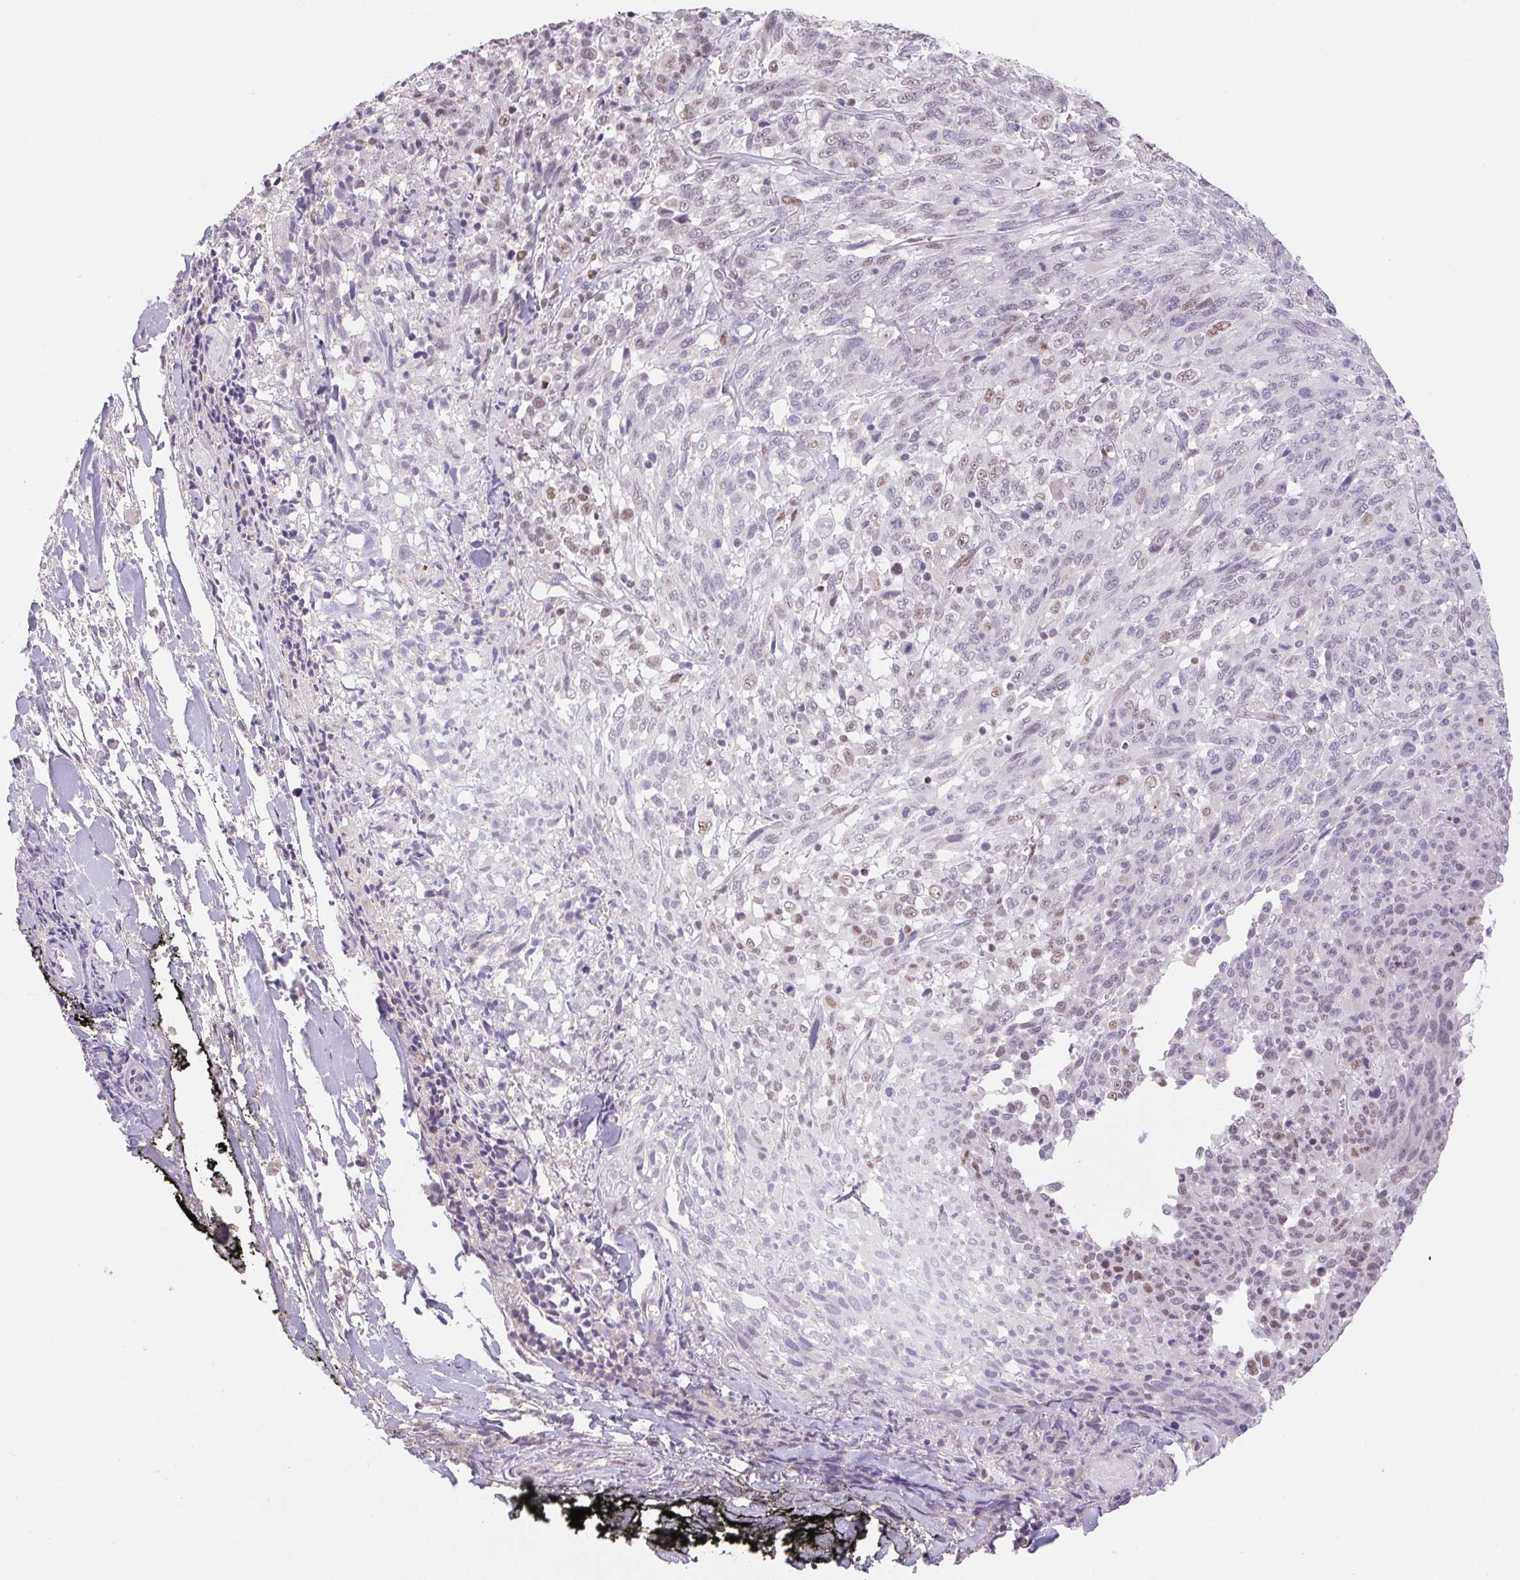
{"staining": {"intensity": "weak", "quantity": "25%-75%", "location": "nuclear"}, "tissue": "melanoma", "cell_type": "Tumor cells", "image_type": "cancer", "snomed": [{"axis": "morphology", "description": "Malignant melanoma, NOS"}, {"axis": "topography", "description": "Skin"}], "caption": "This photomicrograph exhibits immunohistochemistry (IHC) staining of human melanoma, with low weak nuclear positivity in about 25%-75% of tumor cells.", "gene": "DPPA5", "patient": {"sex": "female", "age": 91}}